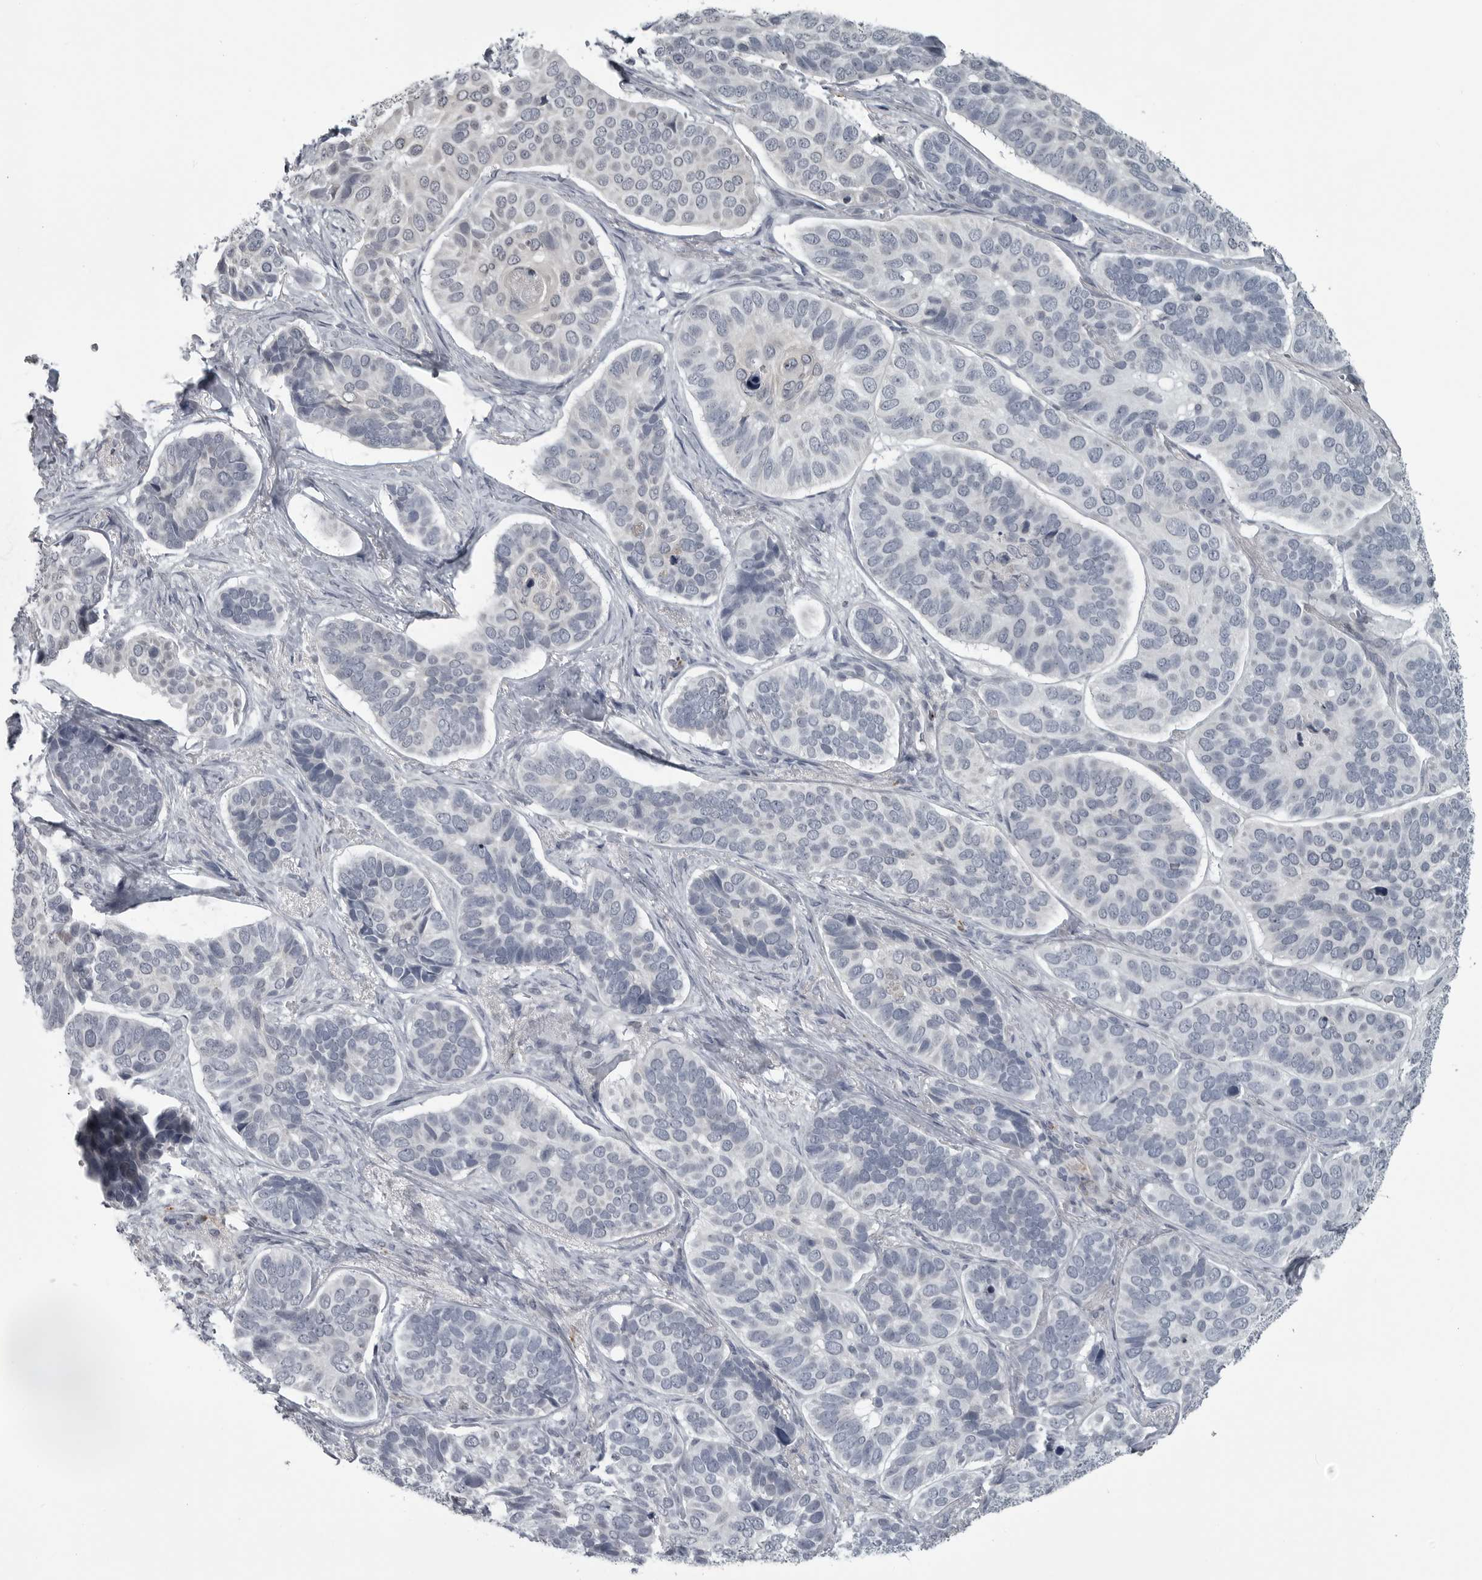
{"staining": {"intensity": "negative", "quantity": "none", "location": "none"}, "tissue": "skin cancer", "cell_type": "Tumor cells", "image_type": "cancer", "snomed": [{"axis": "morphology", "description": "Basal cell carcinoma"}, {"axis": "topography", "description": "Skin"}], "caption": "This is an immunohistochemistry (IHC) photomicrograph of skin cancer. There is no staining in tumor cells.", "gene": "LYSMD1", "patient": {"sex": "male", "age": 62}}